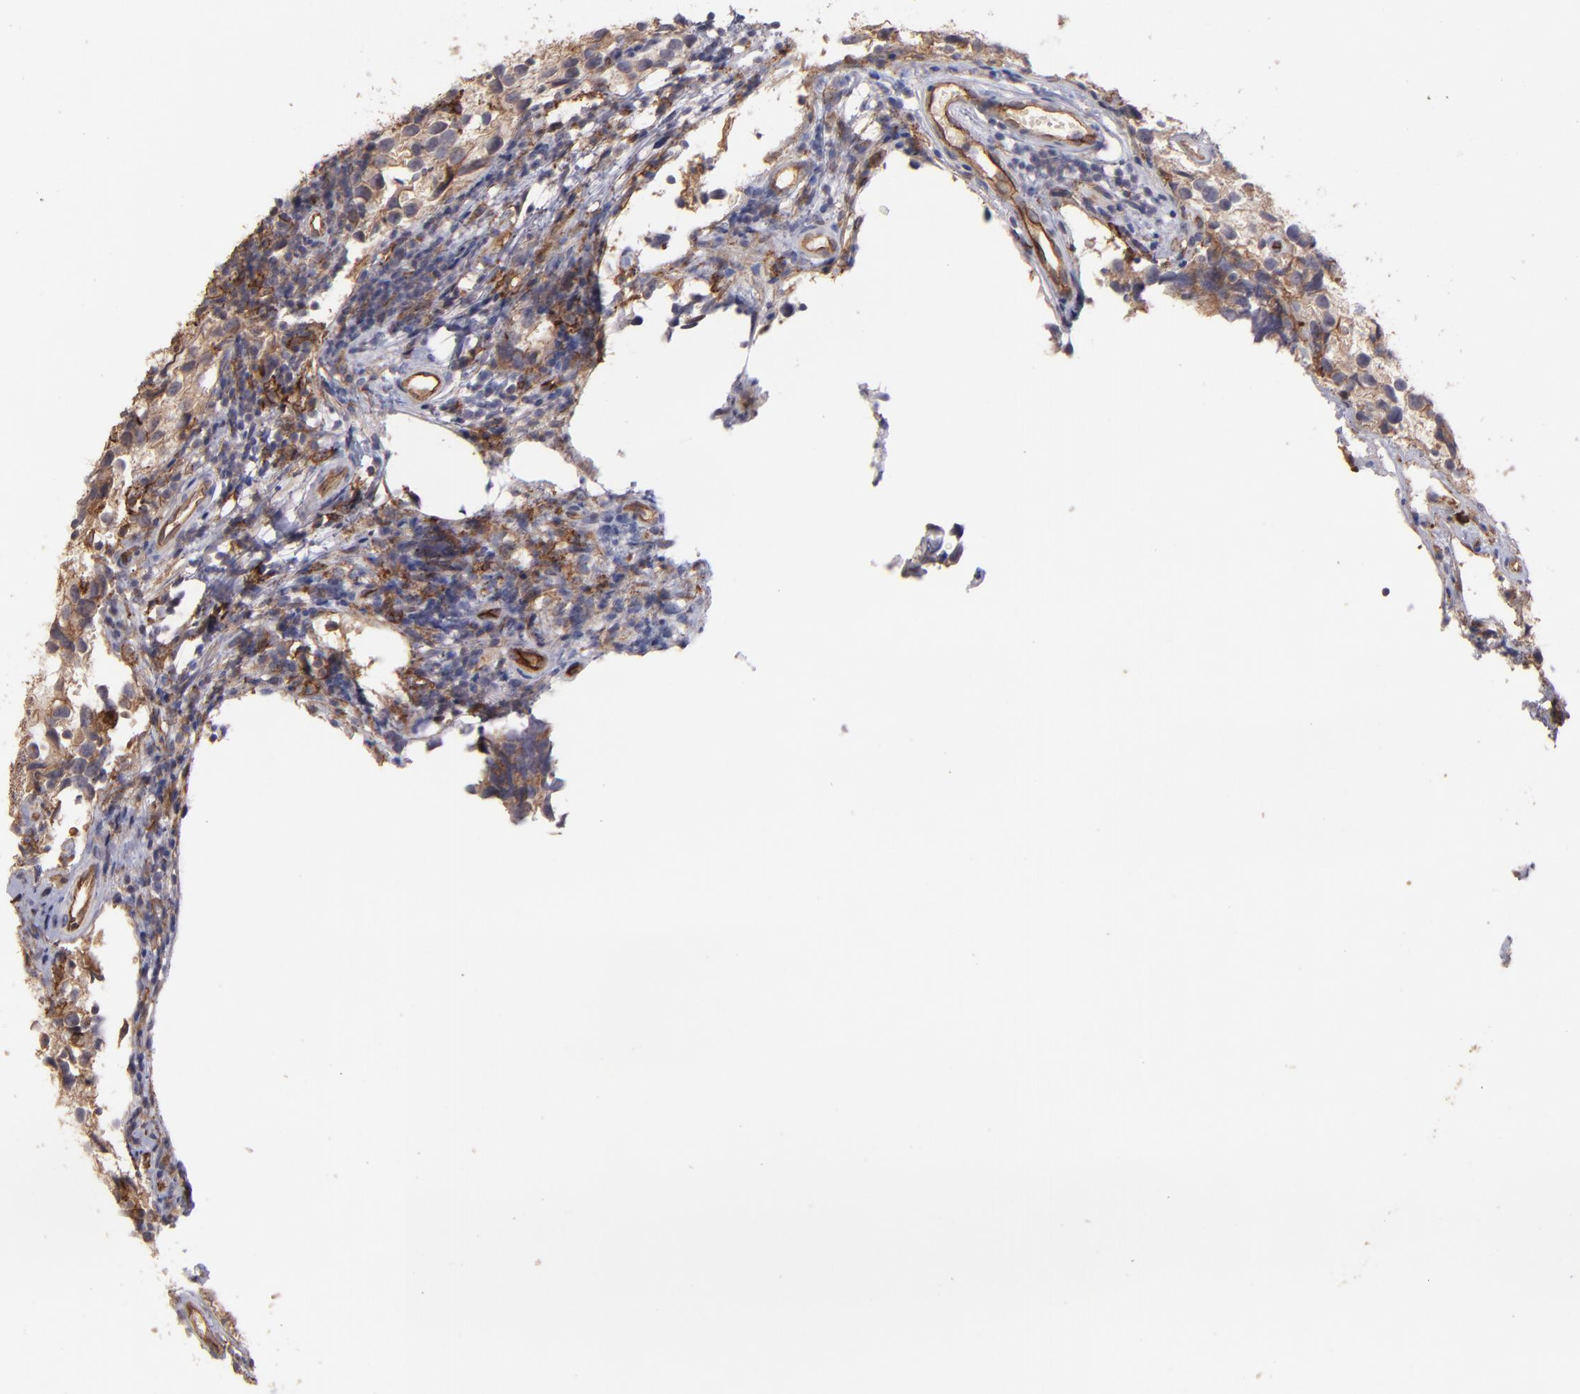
{"staining": {"intensity": "negative", "quantity": "none", "location": "none"}, "tissue": "testis cancer", "cell_type": "Tumor cells", "image_type": "cancer", "snomed": [{"axis": "morphology", "description": "Seminoma, NOS"}, {"axis": "topography", "description": "Testis"}], "caption": "The immunohistochemistry (IHC) micrograph has no significant staining in tumor cells of testis cancer tissue.", "gene": "ICAM1", "patient": {"sex": "male", "age": 39}}